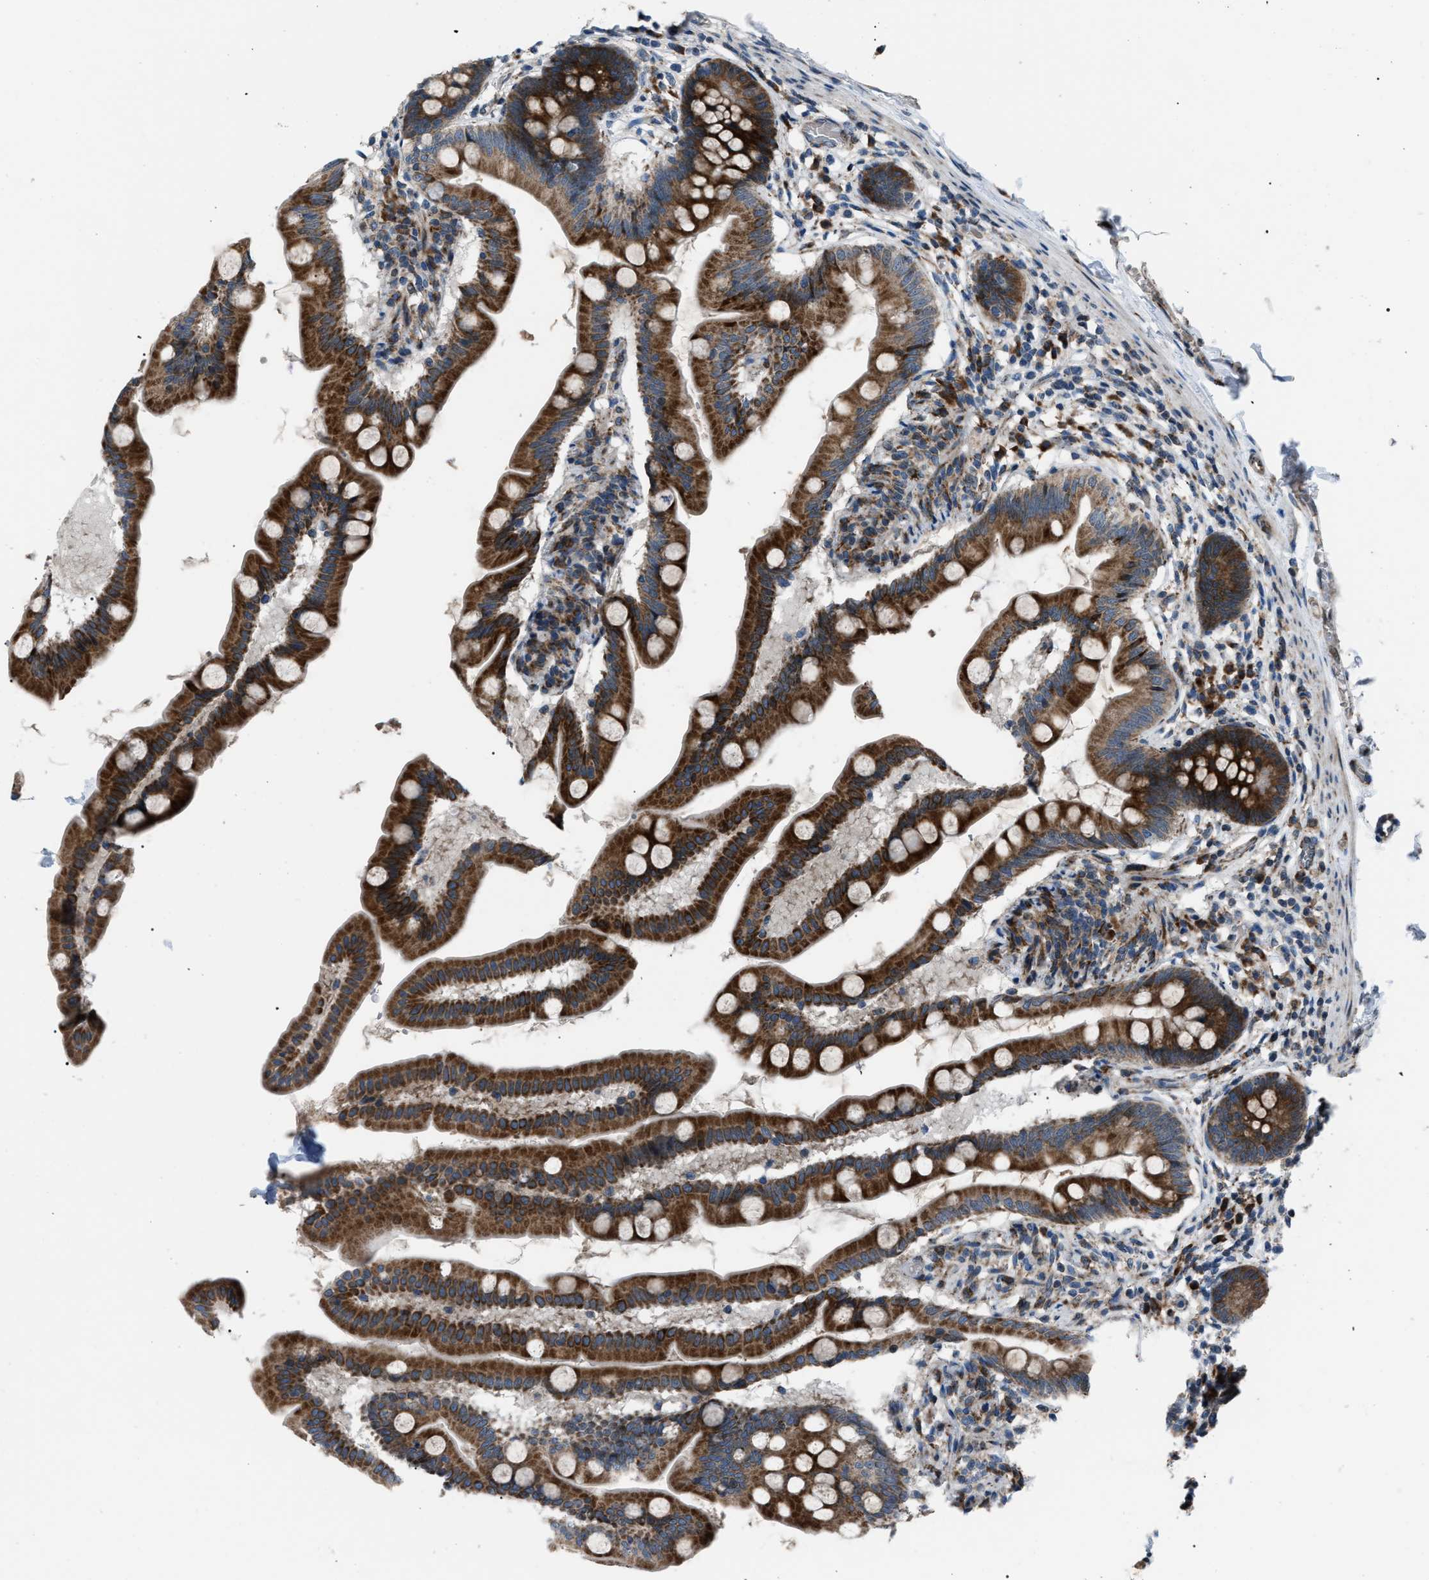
{"staining": {"intensity": "strong", "quantity": ">75%", "location": "cytoplasmic/membranous"}, "tissue": "small intestine", "cell_type": "Glandular cells", "image_type": "normal", "snomed": [{"axis": "morphology", "description": "Normal tissue, NOS"}, {"axis": "topography", "description": "Small intestine"}], "caption": "DAB immunohistochemical staining of unremarkable human small intestine shows strong cytoplasmic/membranous protein staining in about >75% of glandular cells.", "gene": "AGO2", "patient": {"sex": "female", "age": 56}}